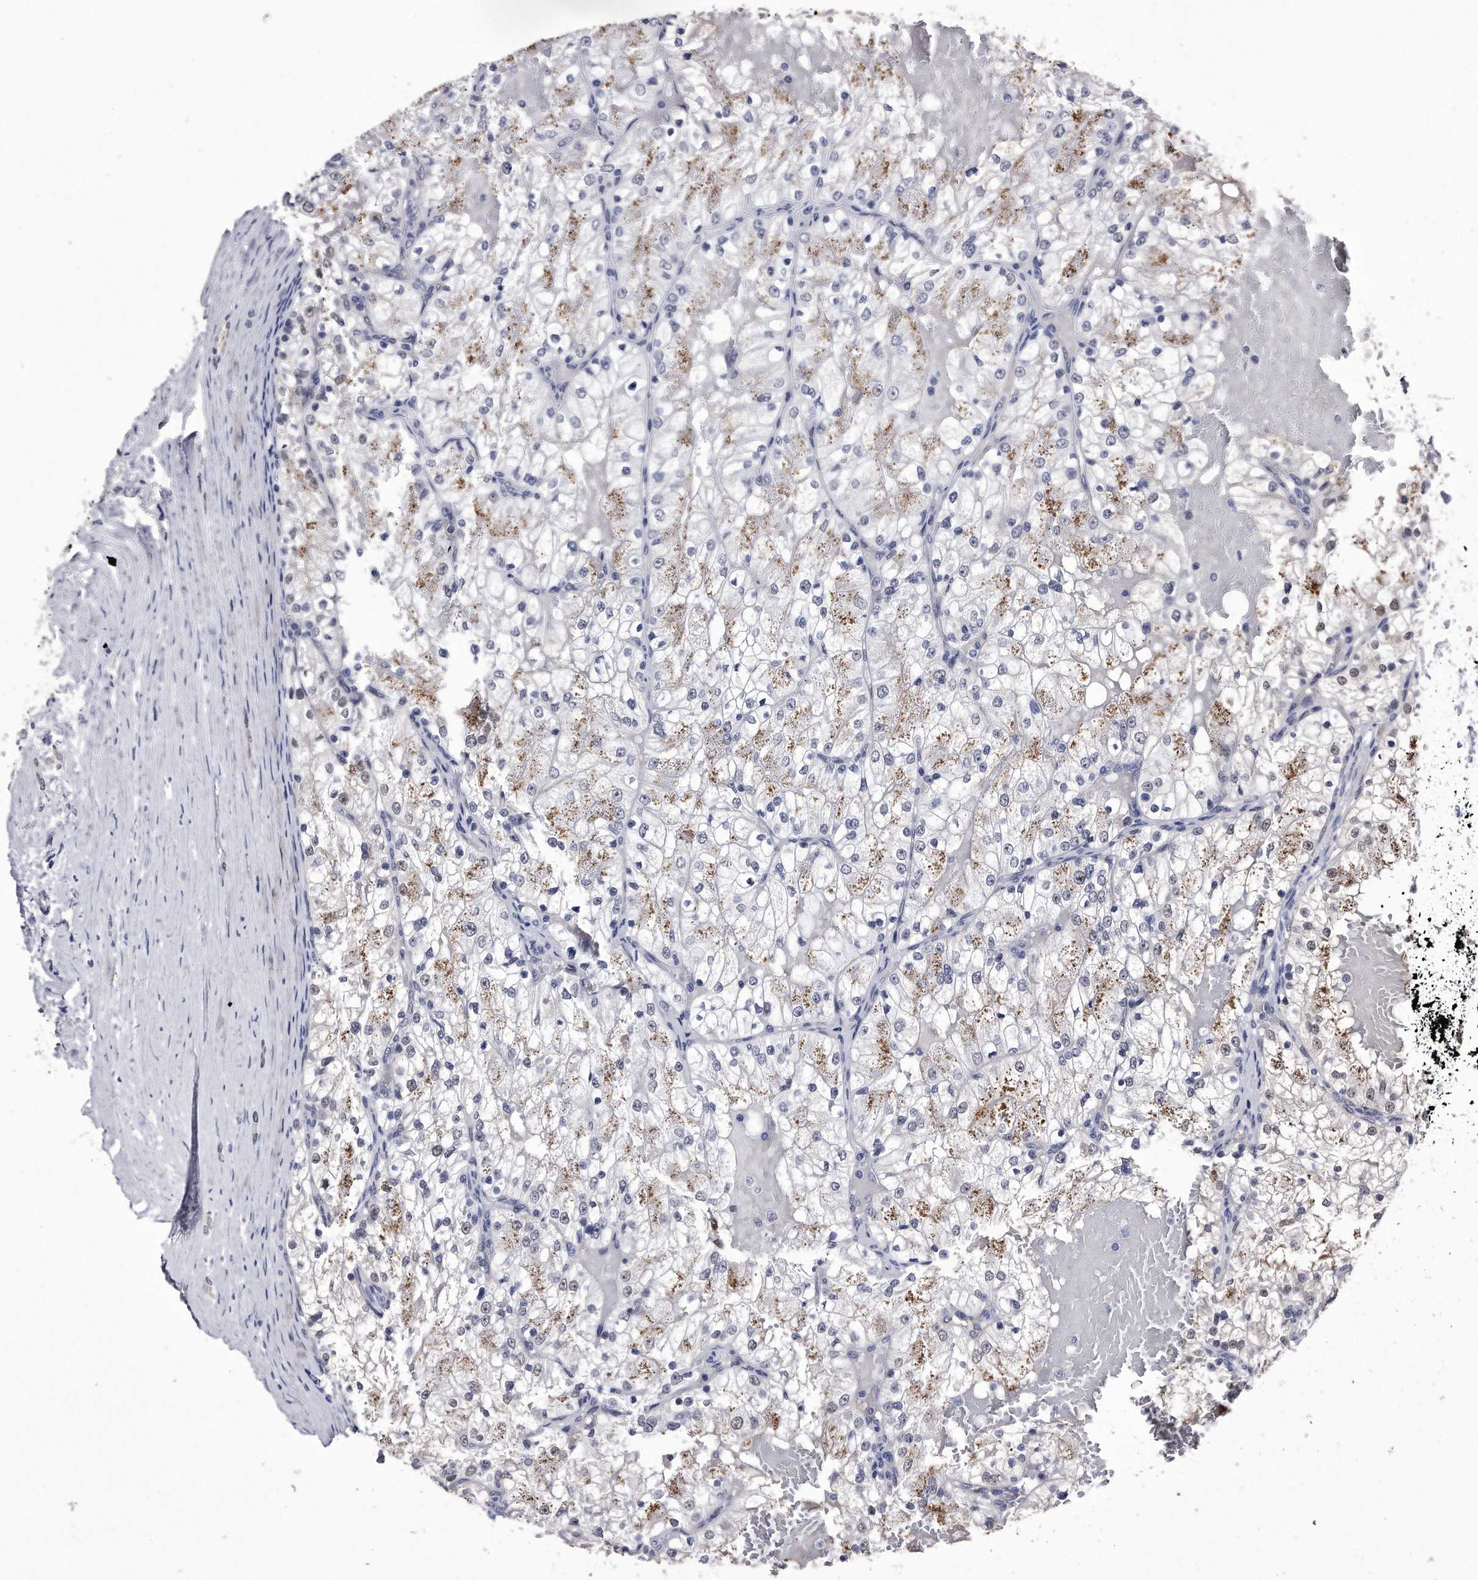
{"staining": {"intensity": "negative", "quantity": "none", "location": "none"}, "tissue": "renal cancer", "cell_type": "Tumor cells", "image_type": "cancer", "snomed": [{"axis": "morphology", "description": "Normal tissue, NOS"}, {"axis": "morphology", "description": "Adenocarcinoma, NOS"}, {"axis": "topography", "description": "Kidney"}], "caption": "Protein analysis of renal cancer shows no significant positivity in tumor cells.", "gene": "KCTD8", "patient": {"sex": "male", "age": 68}}